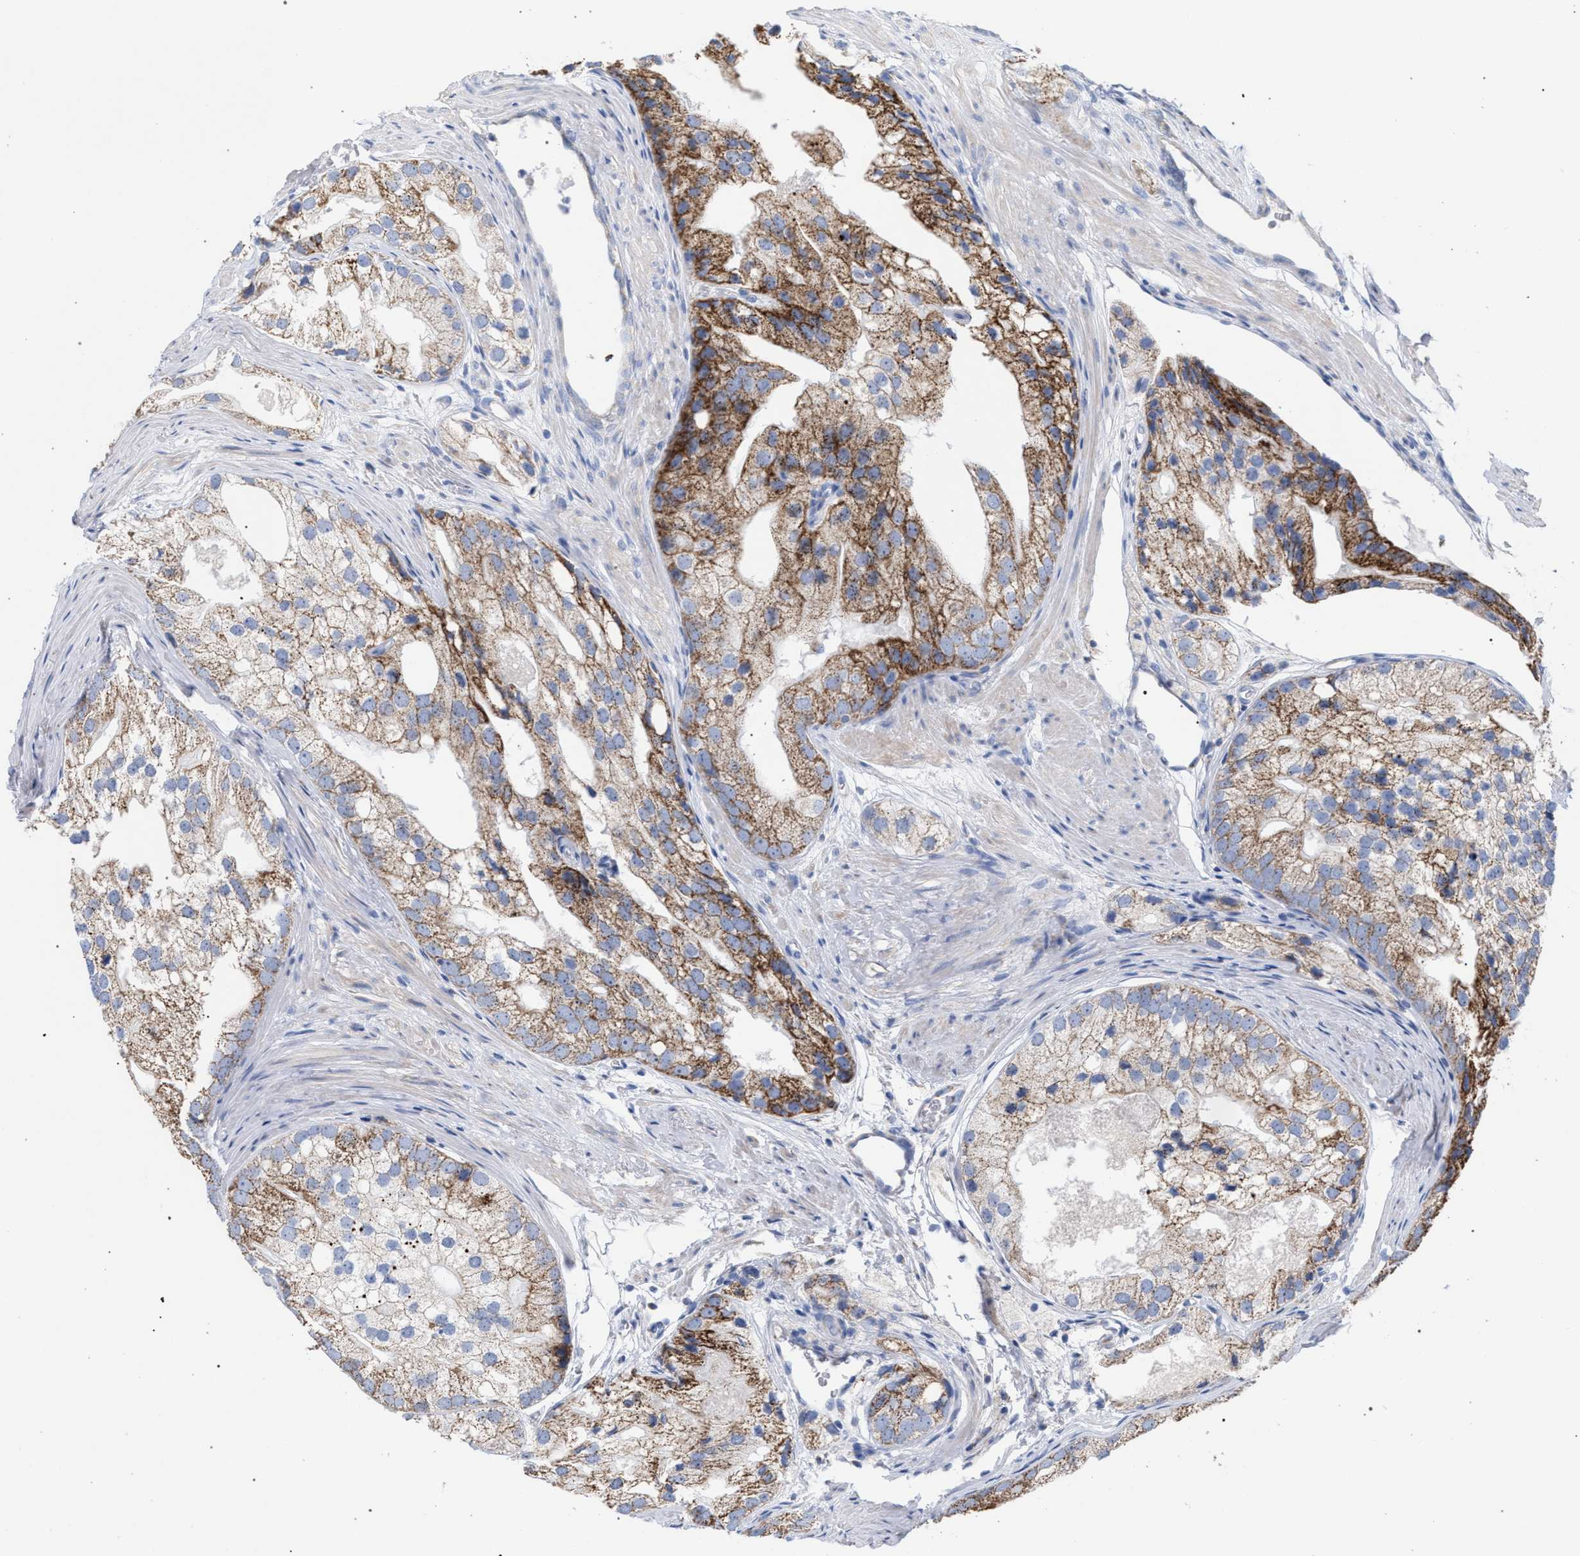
{"staining": {"intensity": "moderate", "quantity": ">75%", "location": "cytoplasmic/membranous"}, "tissue": "prostate cancer", "cell_type": "Tumor cells", "image_type": "cancer", "snomed": [{"axis": "morphology", "description": "Adenocarcinoma, Low grade"}, {"axis": "topography", "description": "Prostate"}], "caption": "This image demonstrates prostate cancer (adenocarcinoma (low-grade)) stained with immunohistochemistry to label a protein in brown. The cytoplasmic/membranous of tumor cells show moderate positivity for the protein. Nuclei are counter-stained blue.", "gene": "ECI2", "patient": {"sex": "male", "age": 69}}